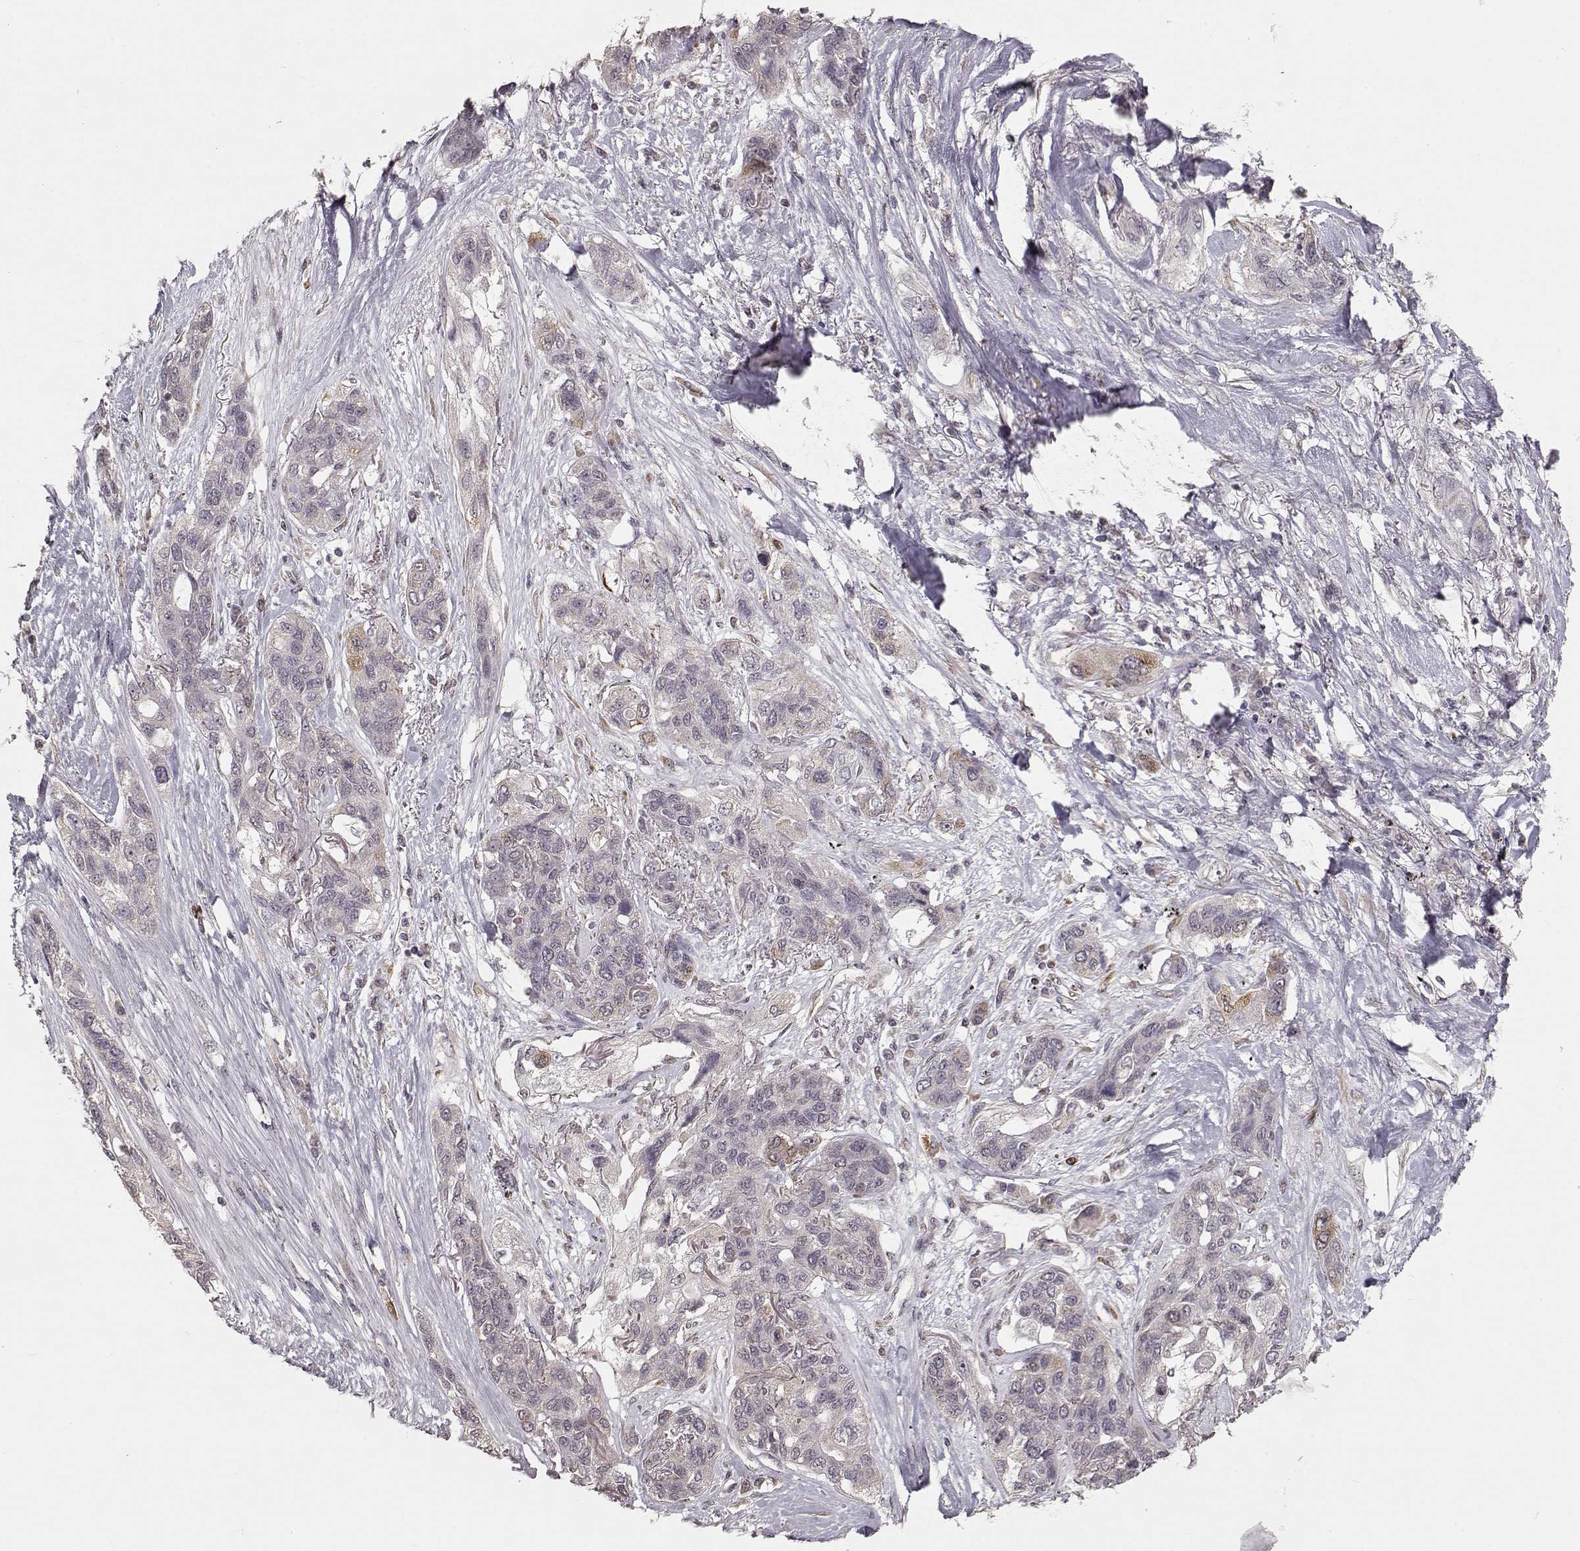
{"staining": {"intensity": "weak", "quantity": "<25%", "location": "cytoplasmic/membranous"}, "tissue": "lung cancer", "cell_type": "Tumor cells", "image_type": "cancer", "snomed": [{"axis": "morphology", "description": "Squamous cell carcinoma, NOS"}, {"axis": "topography", "description": "Lung"}], "caption": "Immunohistochemistry of human lung cancer (squamous cell carcinoma) displays no expression in tumor cells.", "gene": "ELOVL5", "patient": {"sex": "female", "age": 70}}